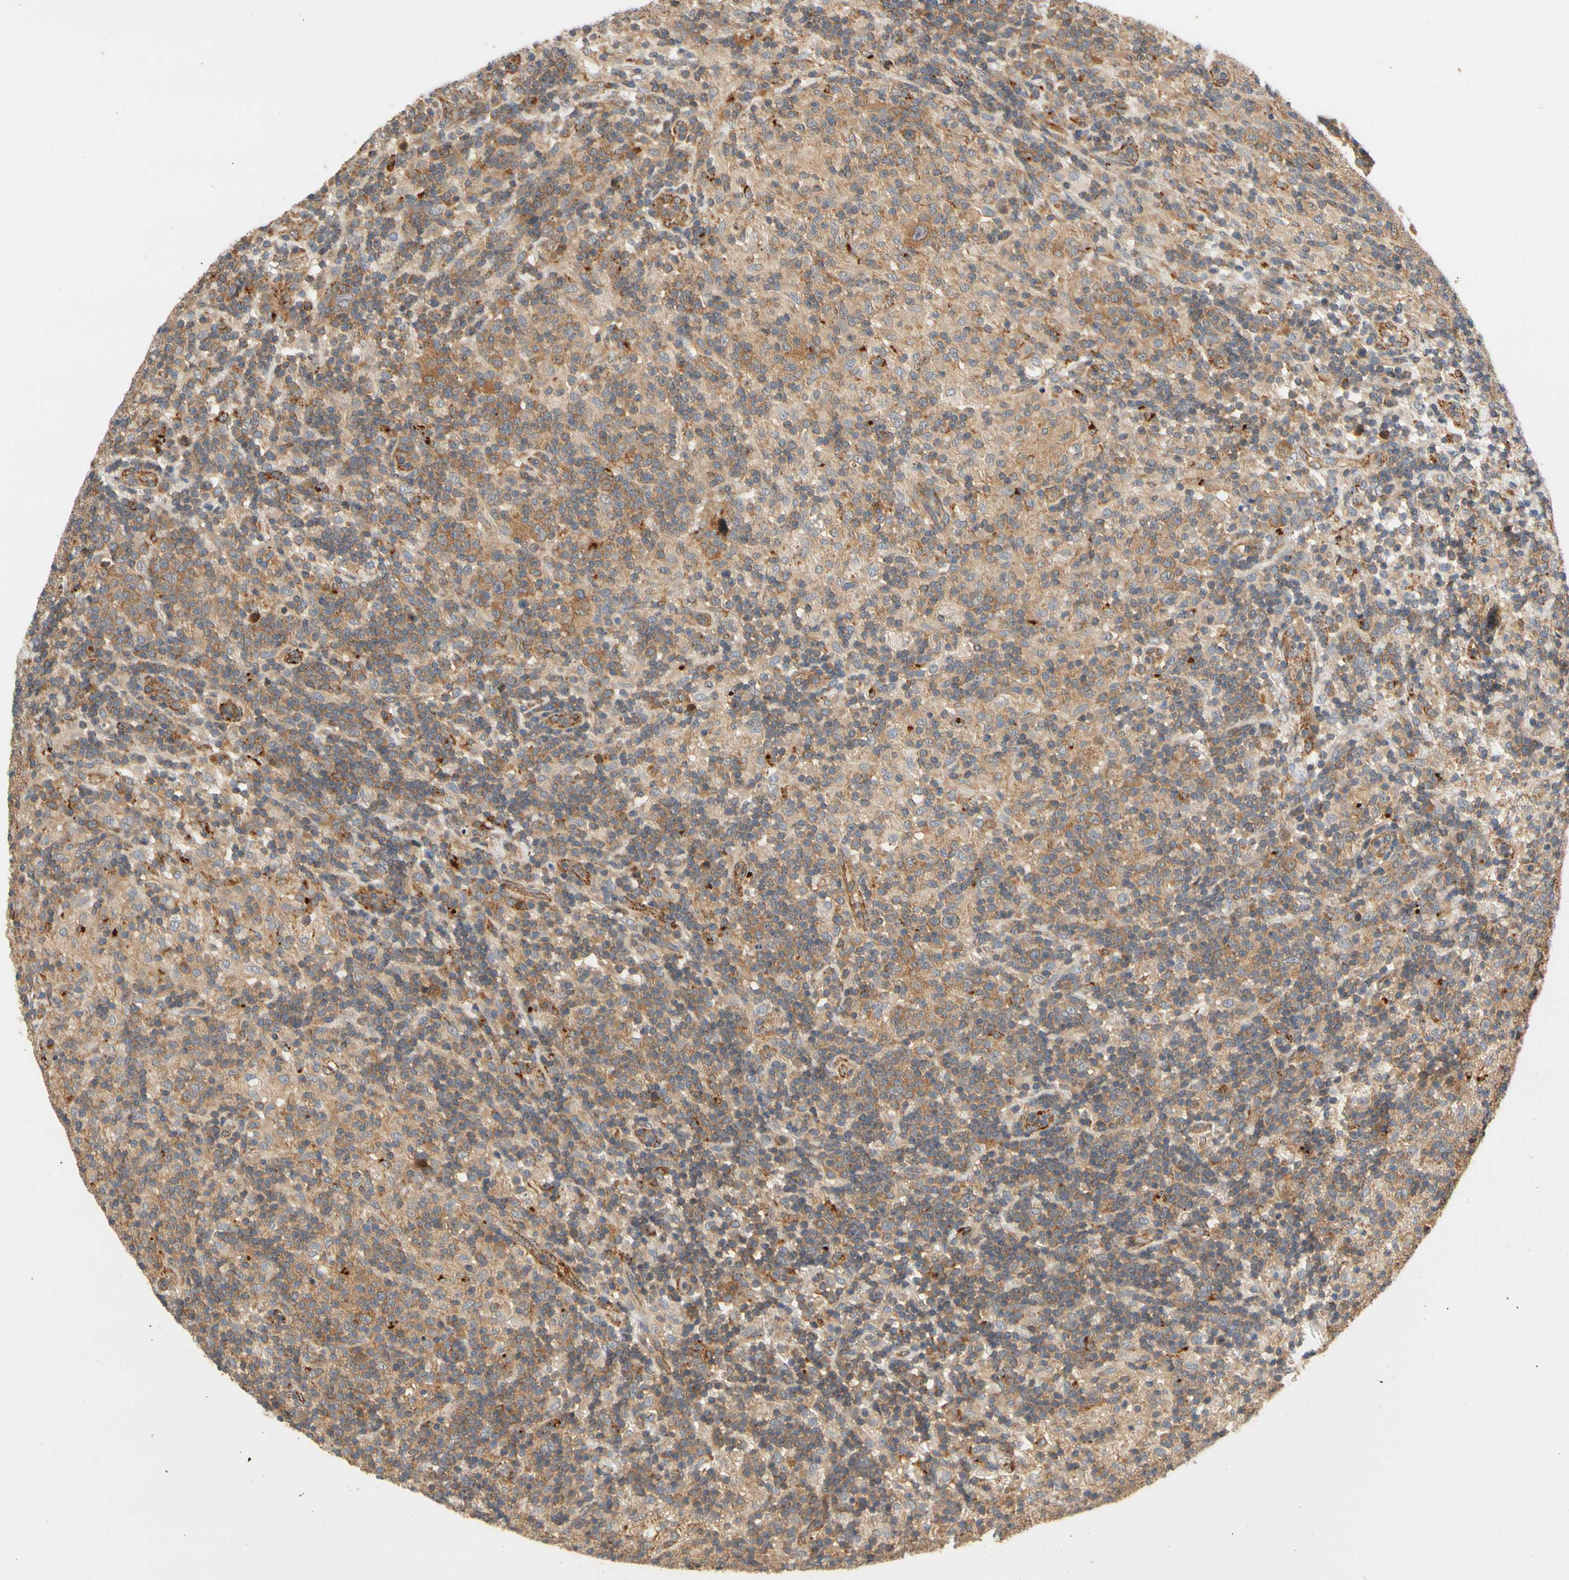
{"staining": {"intensity": "moderate", "quantity": "25%-75%", "location": "cytoplasmic/membranous"}, "tissue": "lymphoma", "cell_type": "Tumor cells", "image_type": "cancer", "snomed": [{"axis": "morphology", "description": "Hodgkin's disease, NOS"}, {"axis": "topography", "description": "Lymph node"}], "caption": "DAB immunohistochemical staining of human Hodgkin's disease displays moderate cytoplasmic/membranous protein positivity in about 25%-75% of tumor cells.", "gene": "ANKHD1", "patient": {"sex": "male", "age": 70}}